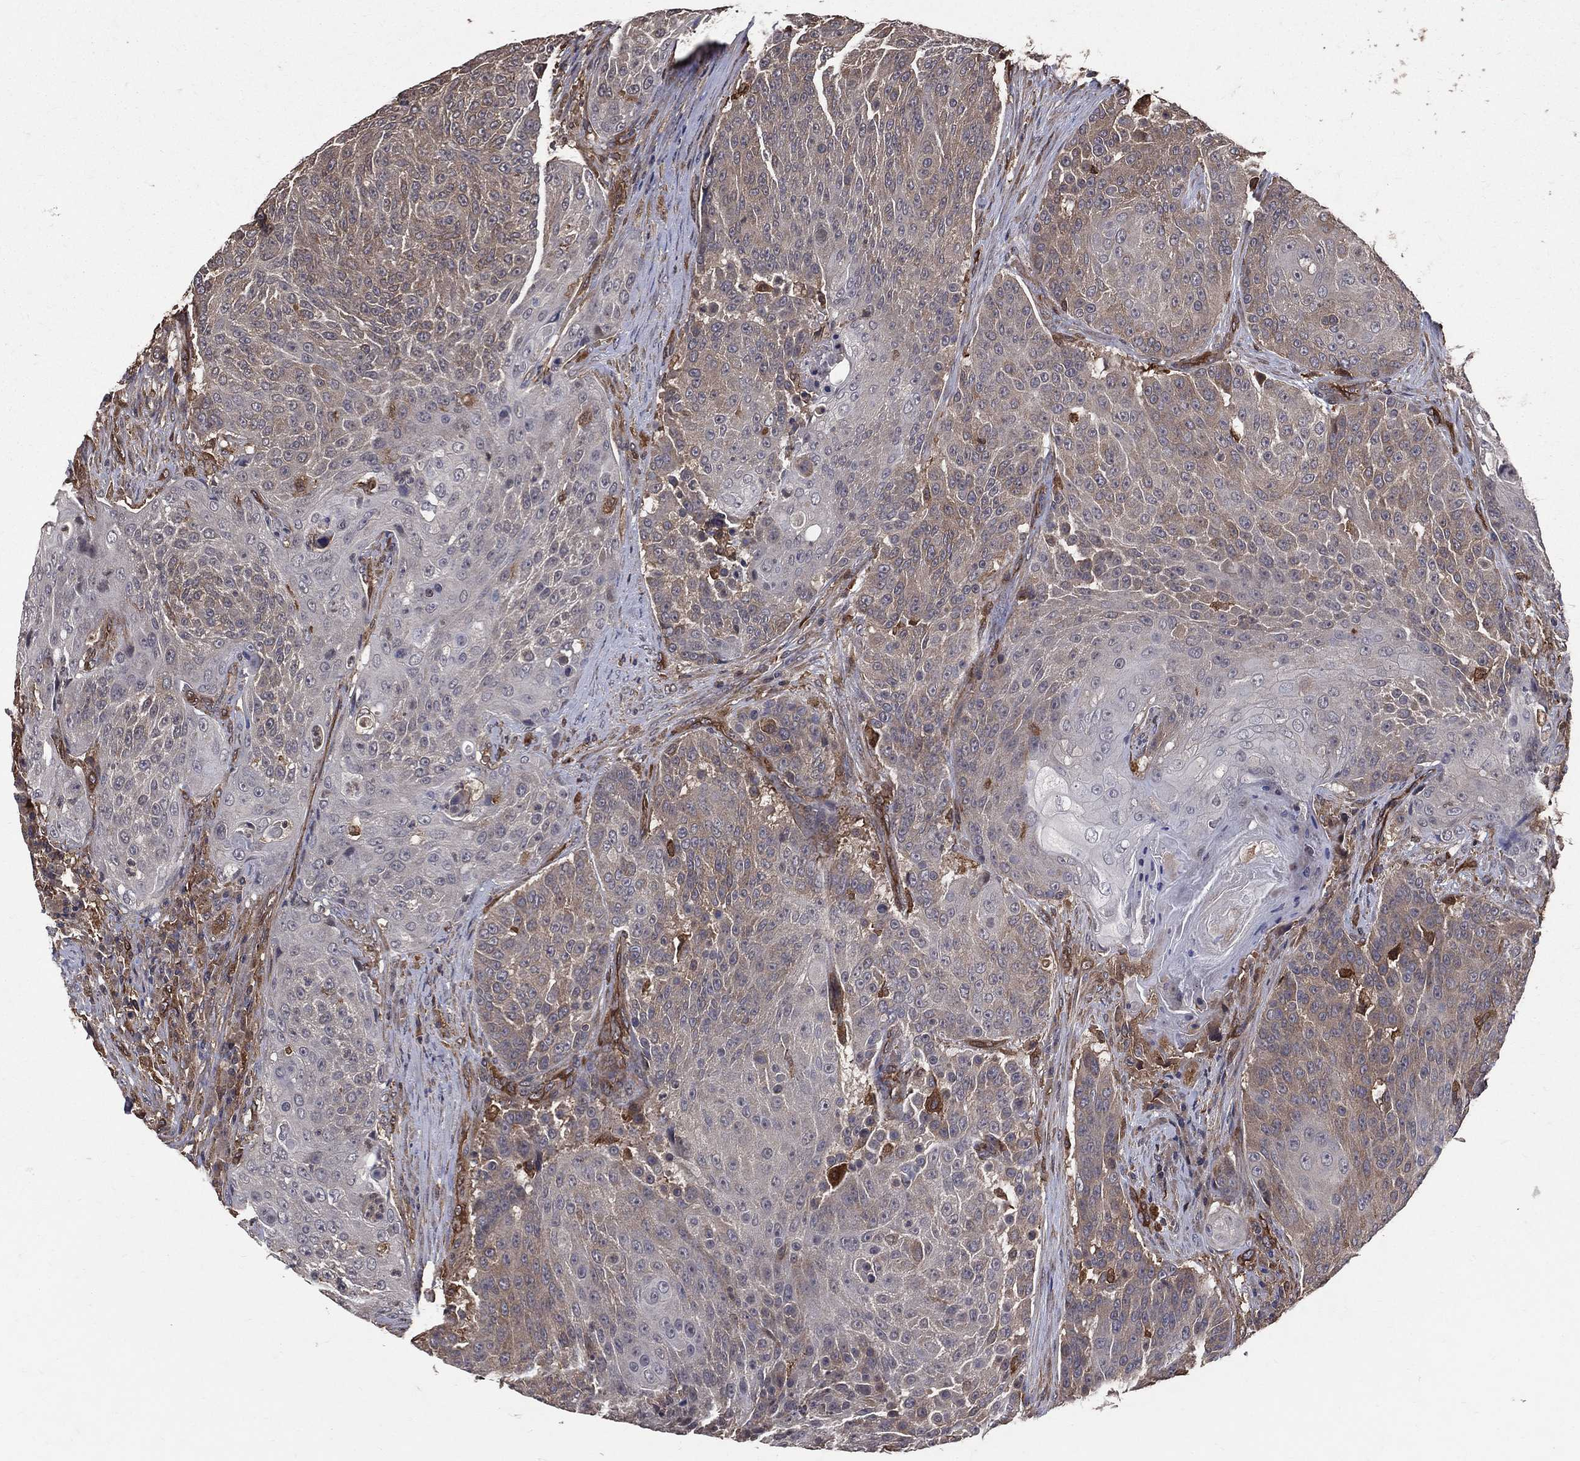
{"staining": {"intensity": "weak", "quantity": "<25%", "location": "cytoplasmic/membranous"}, "tissue": "urothelial cancer", "cell_type": "Tumor cells", "image_type": "cancer", "snomed": [{"axis": "morphology", "description": "Urothelial carcinoma, High grade"}, {"axis": "topography", "description": "Urinary bladder"}], "caption": "IHC photomicrograph of high-grade urothelial carcinoma stained for a protein (brown), which reveals no positivity in tumor cells. The staining is performed using DAB (3,3'-diaminobenzidine) brown chromogen with nuclei counter-stained in using hematoxylin.", "gene": "DPYSL2", "patient": {"sex": "female", "age": 63}}